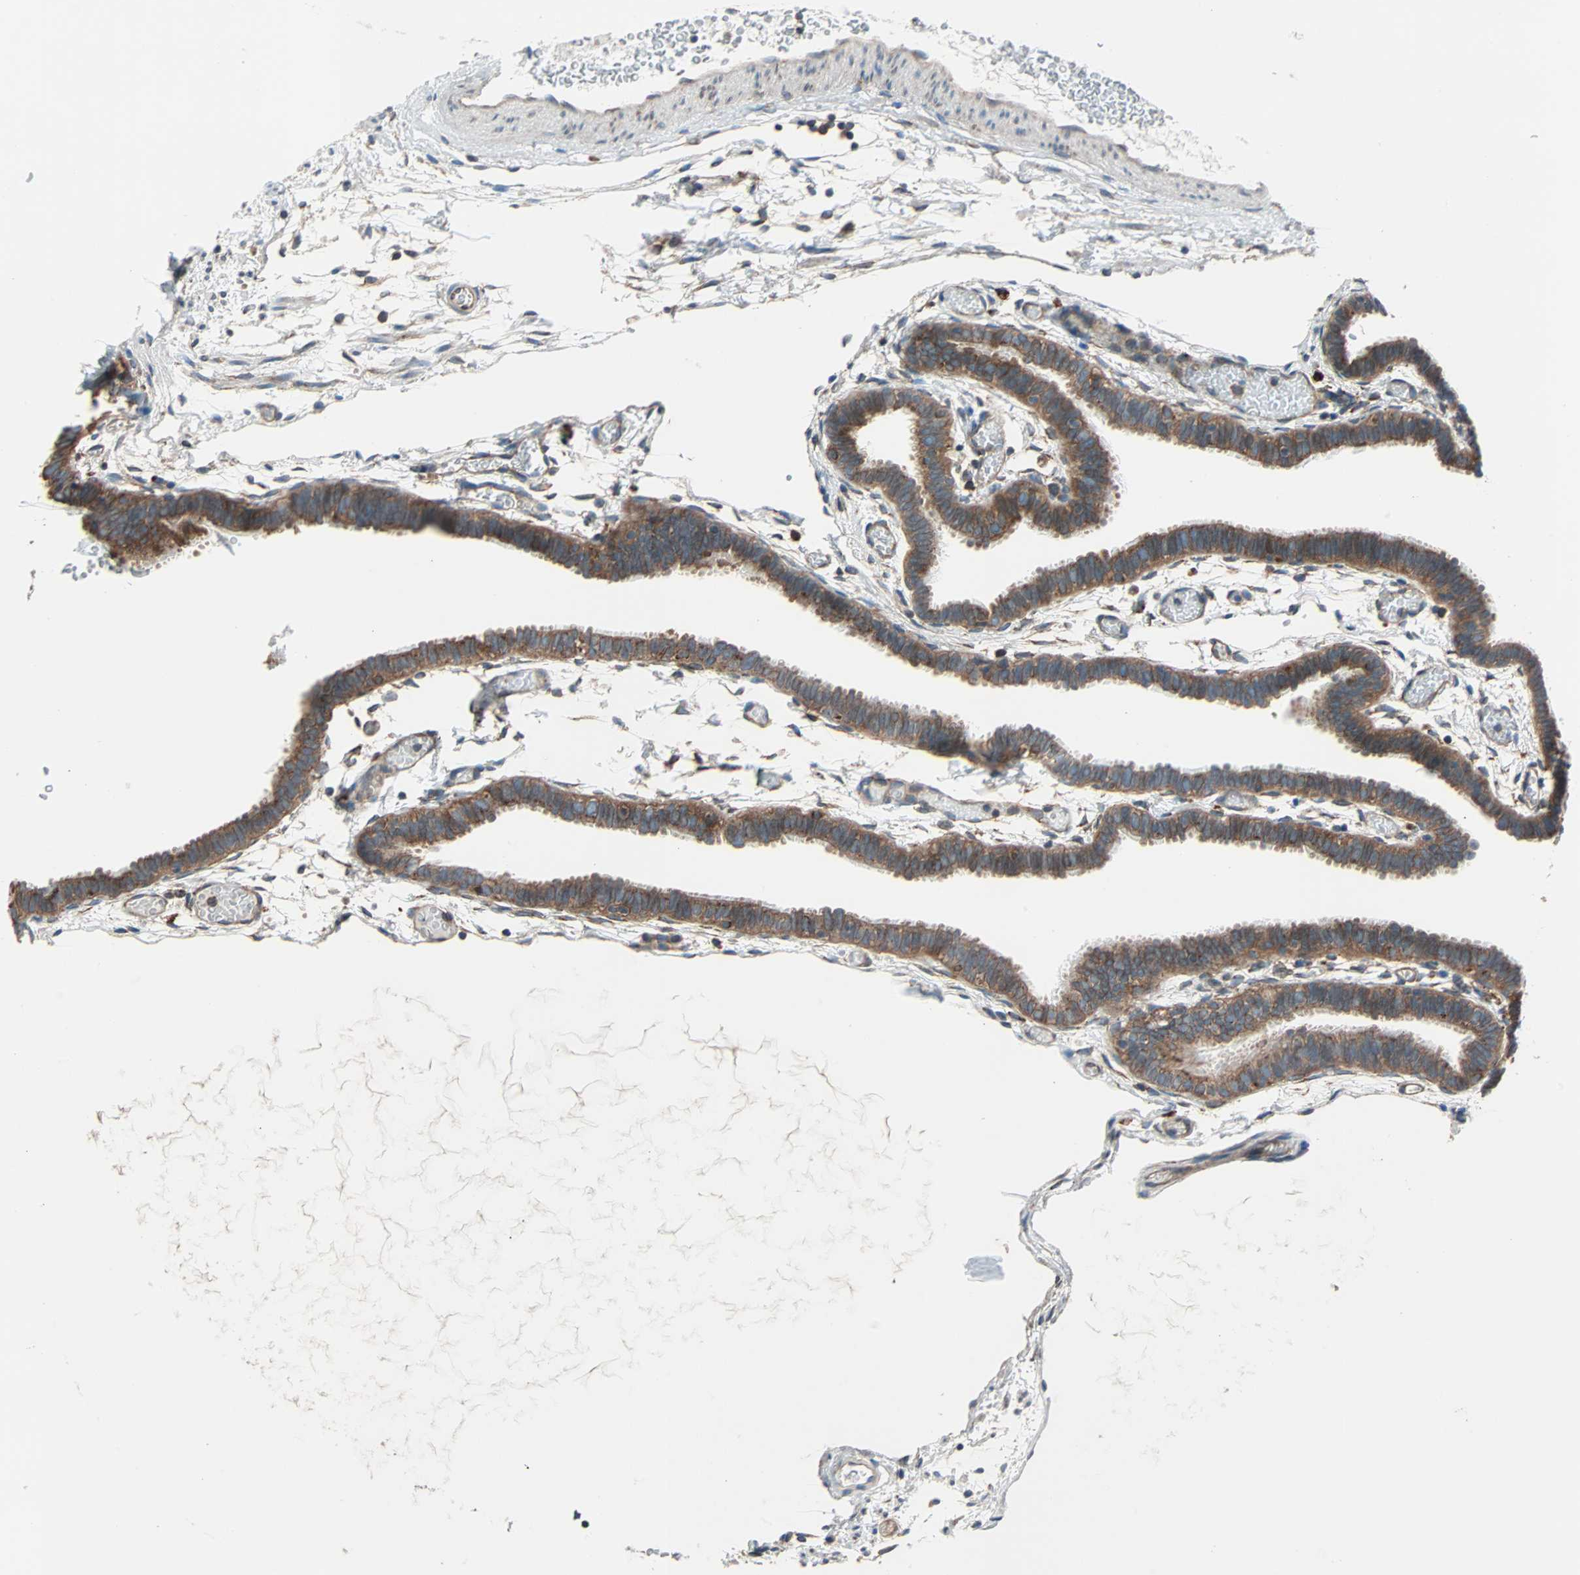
{"staining": {"intensity": "moderate", "quantity": ">75%", "location": "cytoplasmic/membranous"}, "tissue": "fallopian tube", "cell_type": "Glandular cells", "image_type": "normal", "snomed": [{"axis": "morphology", "description": "Normal tissue, NOS"}, {"axis": "topography", "description": "Fallopian tube"}], "caption": "This micrograph reveals benign fallopian tube stained with immunohistochemistry (IHC) to label a protein in brown. The cytoplasmic/membranous of glandular cells show moderate positivity for the protein. Nuclei are counter-stained blue.", "gene": "PHYH", "patient": {"sex": "female", "age": 29}}